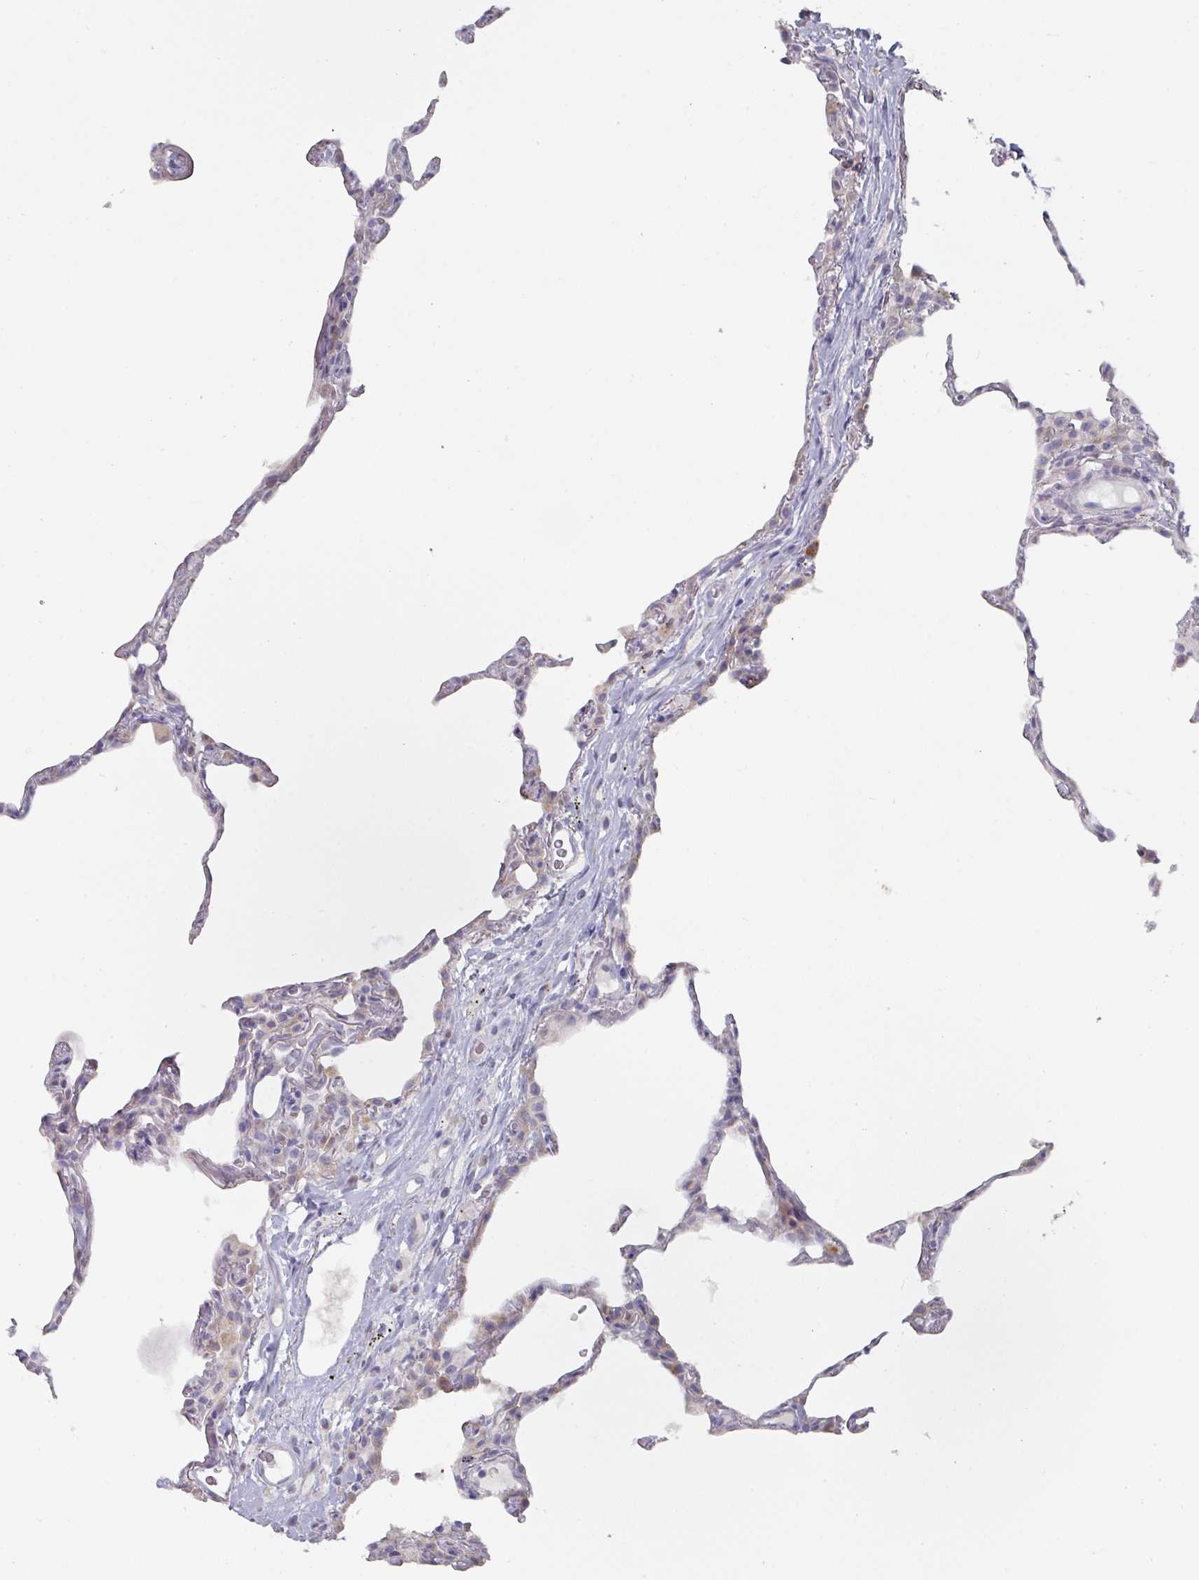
{"staining": {"intensity": "moderate", "quantity": "<25%", "location": "cytoplasmic/membranous"}, "tissue": "lung", "cell_type": "Alveolar cells", "image_type": "normal", "snomed": [{"axis": "morphology", "description": "Normal tissue, NOS"}, {"axis": "topography", "description": "Lung"}], "caption": "Brown immunohistochemical staining in unremarkable lung exhibits moderate cytoplasmic/membranous positivity in about <25% of alveolar cells. (DAB (3,3'-diaminobenzidine) = brown stain, brightfield microscopy at high magnification).", "gene": "NT5C1A", "patient": {"sex": "female", "age": 57}}